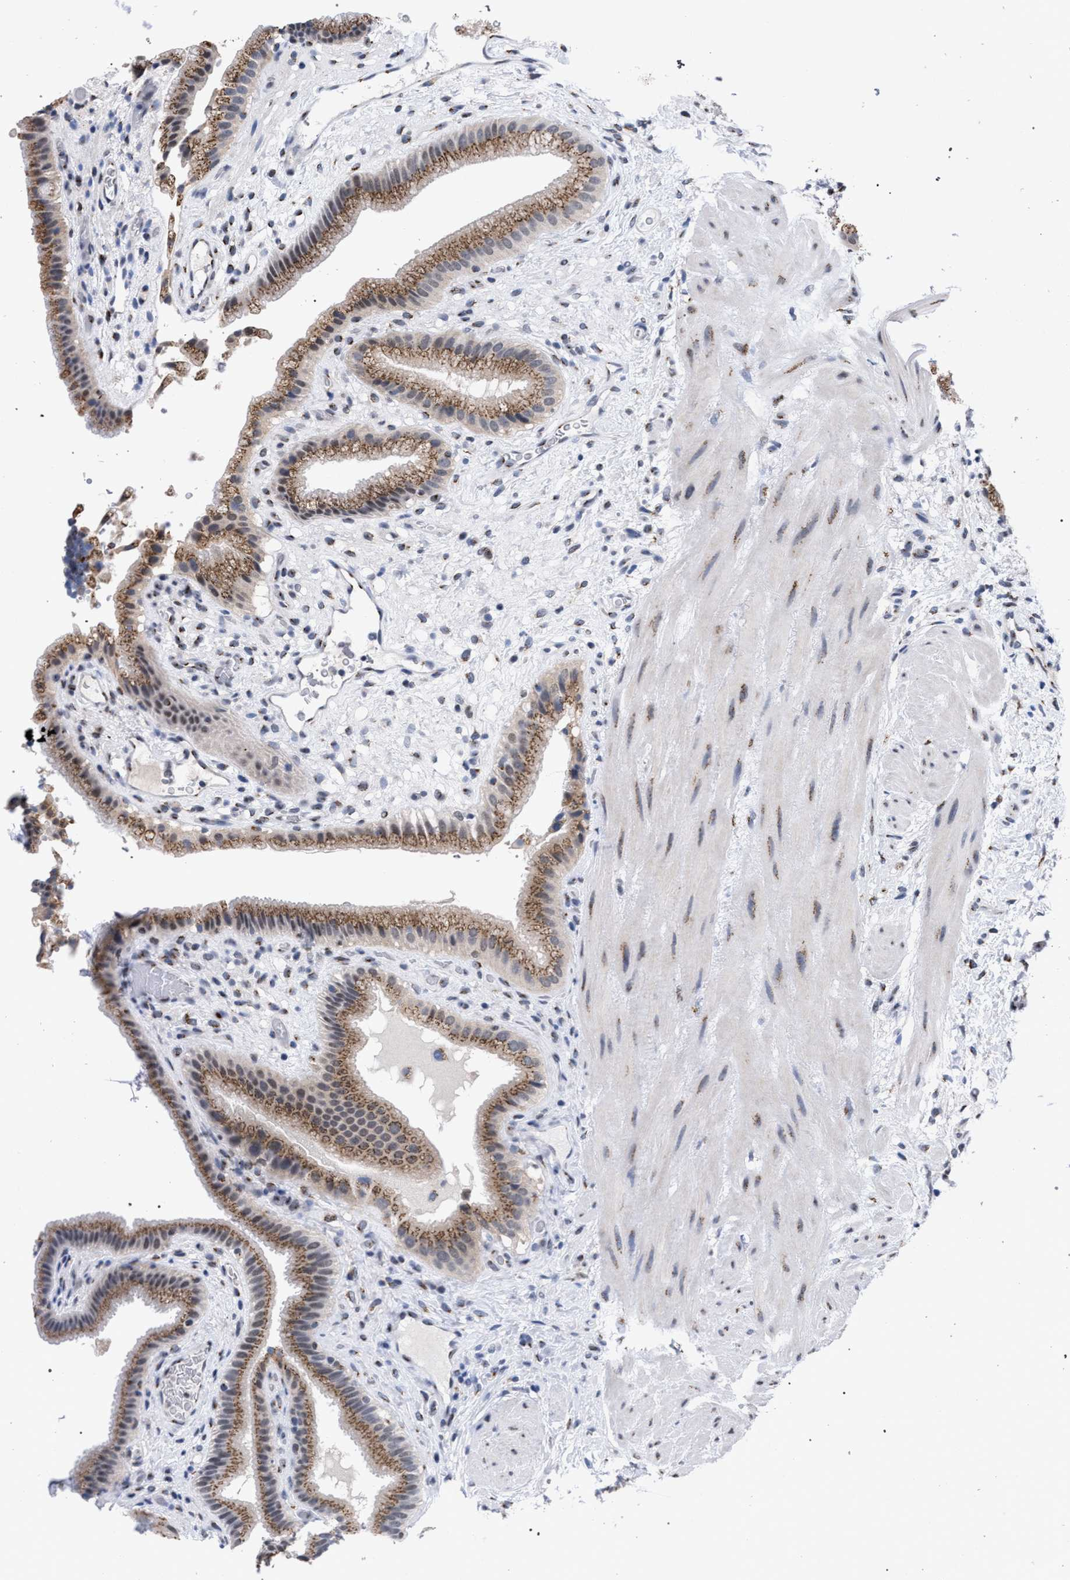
{"staining": {"intensity": "moderate", "quantity": ">75%", "location": "cytoplasmic/membranous"}, "tissue": "gallbladder", "cell_type": "Glandular cells", "image_type": "normal", "snomed": [{"axis": "morphology", "description": "Normal tissue, NOS"}, {"axis": "topography", "description": "Gallbladder"}], "caption": "This is a histology image of immunohistochemistry (IHC) staining of benign gallbladder, which shows moderate positivity in the cytoplasmic/membranous of glandular cells.", "gene": "GOLGA2", "patient": {"sex": "male", "age": 49}}